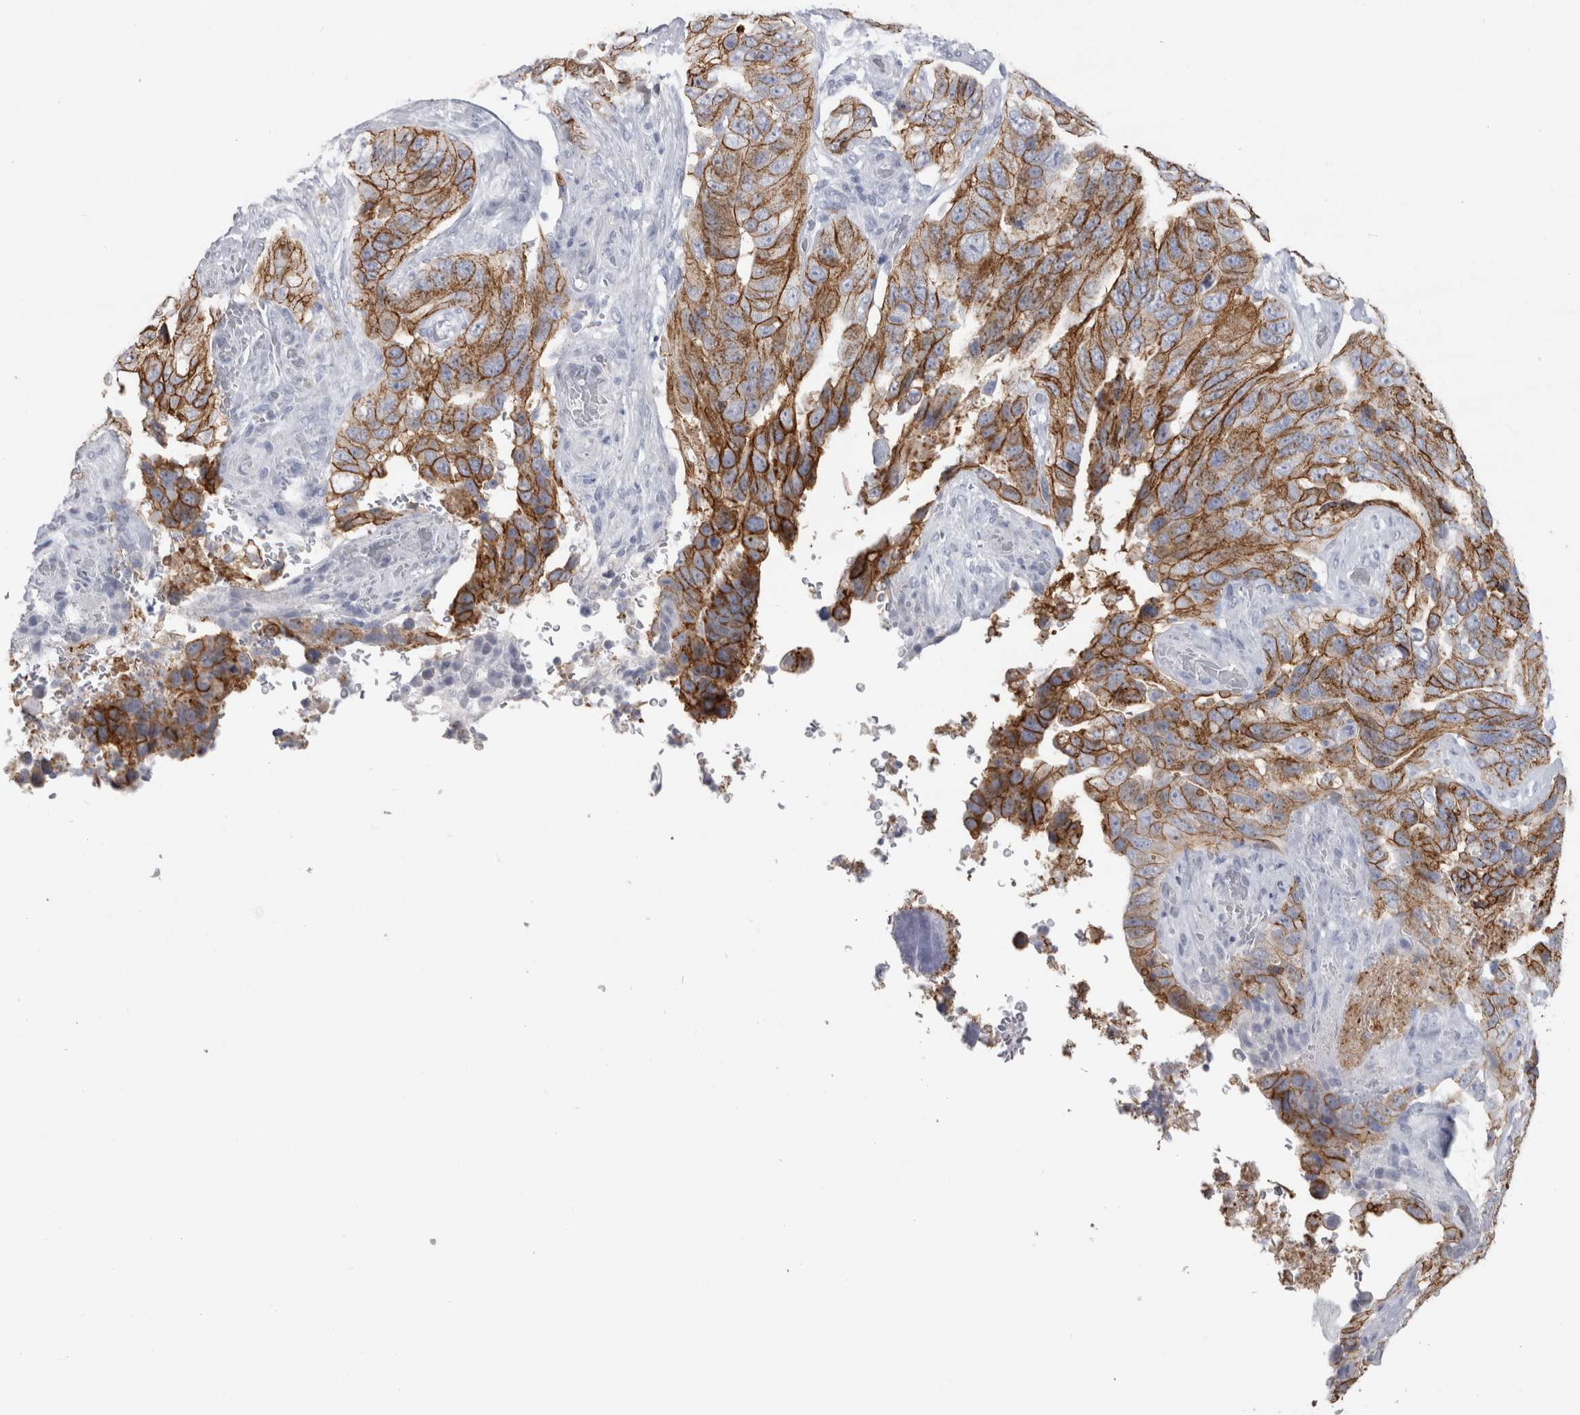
{"staining": {"intensity": "strong", "quantity": ">75%", "location": "cytoplasmic/membranous"}, "tissue": "stomach cancer", "cell_type": "Tumor cells", "image_type": "cancer", "snomed": [{"axis": "morphology", "description": "Adenocarcinoma, NOS"}, {"axis": "topography", "description": "Stomach"}], "caption": "Immunohistochemistry (IHC) (DAB (3,3'-diaminobenzidine)) staining of human stomach cancer (adenocarcinoma) reveals strong cytoplasmic/membranous protein expression in approximately >75% of tumor cells. (DAB IHC, brown staining for protein, blue staining for nuclei).", "gene": "CDH17", "patient": {"sex": "female", "age": 89}}